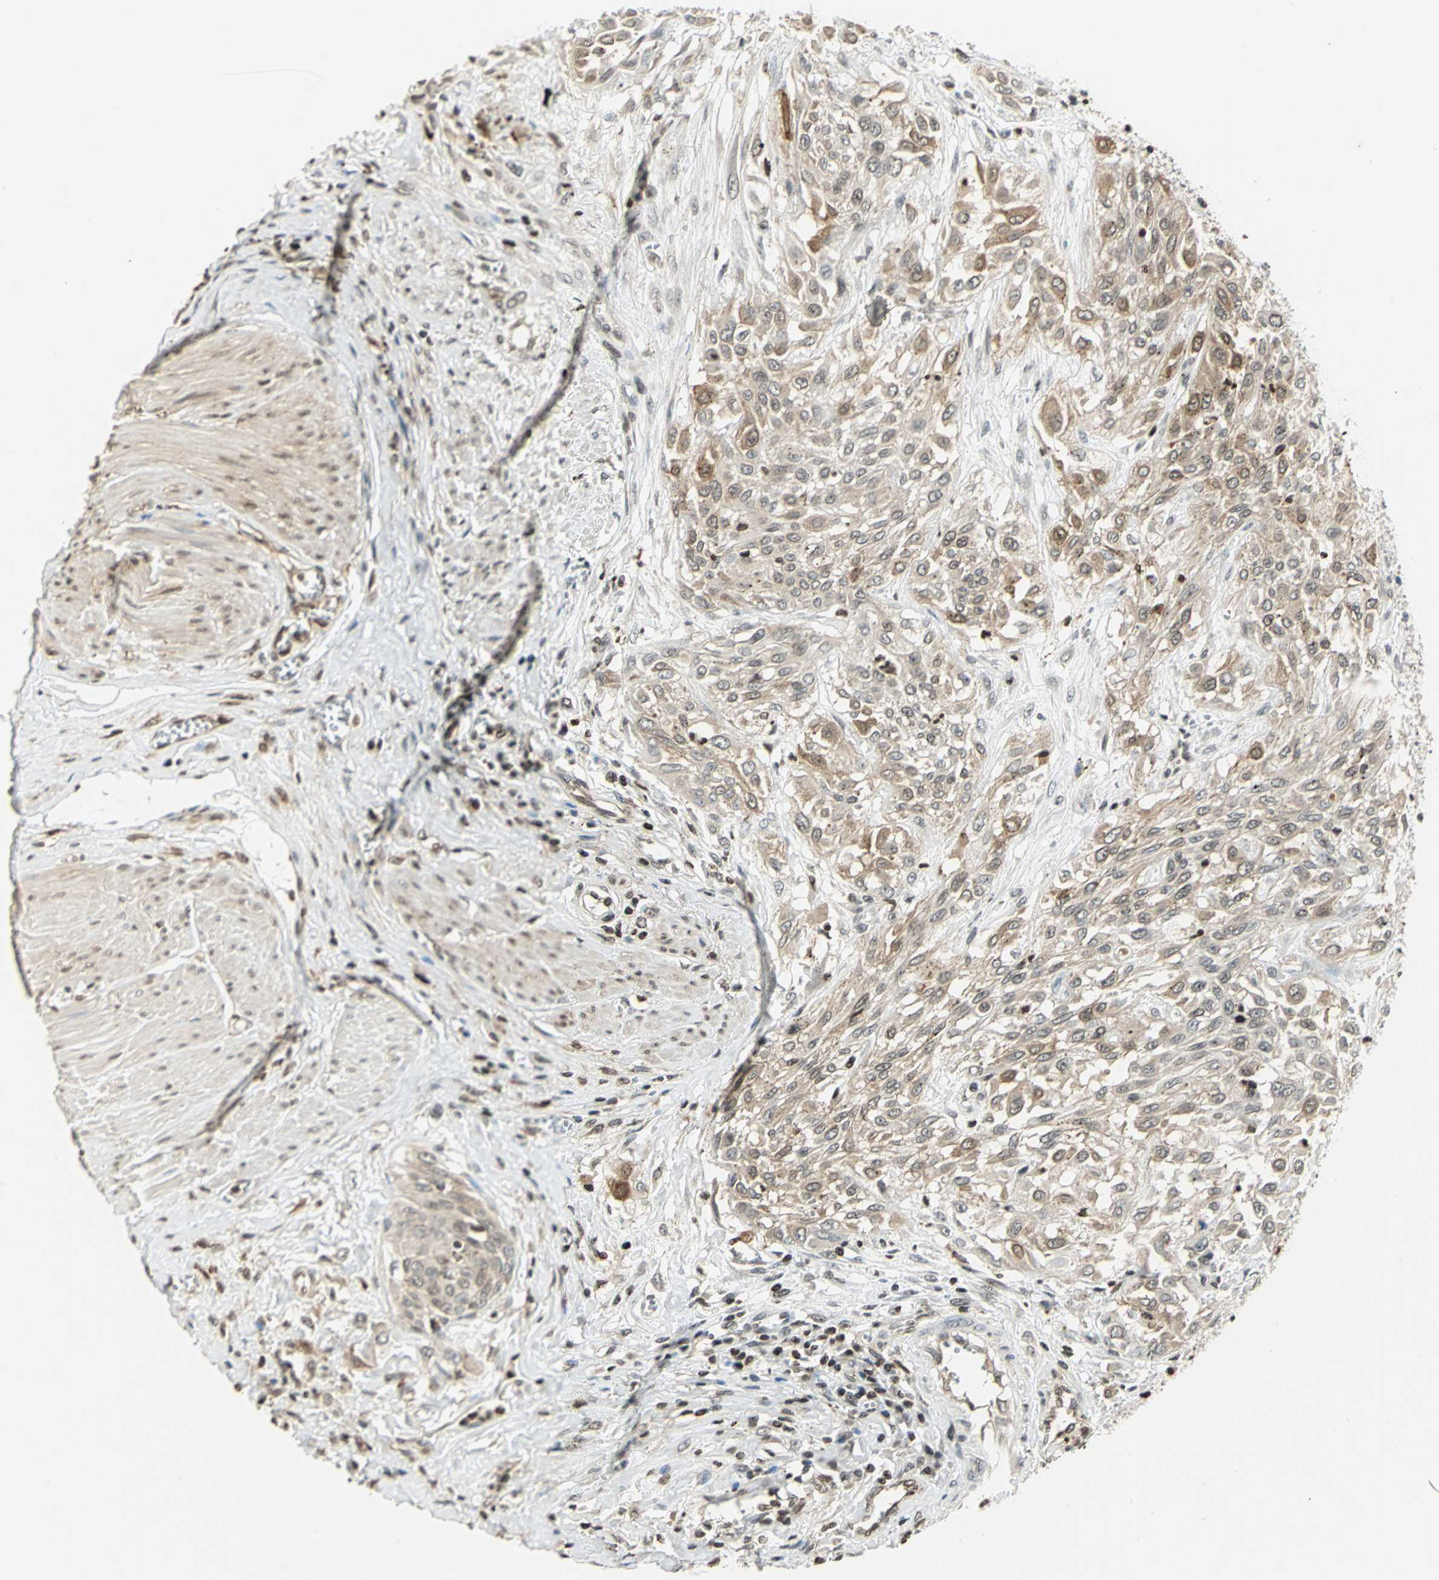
{"staining": {"intensity": "weak", "quantity": "25%-75%", "location": "cytoplasmic/membranous,nuclear"}, "tissue": "urothelial cancer", "cell_type": "Tumor cells", "image_type": "cancer", "snomed": [{"axis": "morphology", "description": "Urothelial carcinoma, High grade"}, {"axis": "topography", "description": "Urinary bladder"}], "caption": "Immunohistochemical staining of human high-grade urothelial carcinoma exhibits low levels of weak cytoplasmic/membranous and nuclear protein staining in about 25%-75% of tumor cells.", "gene": "LGALS3", "patient": {"sex": "male", "age": 57}}